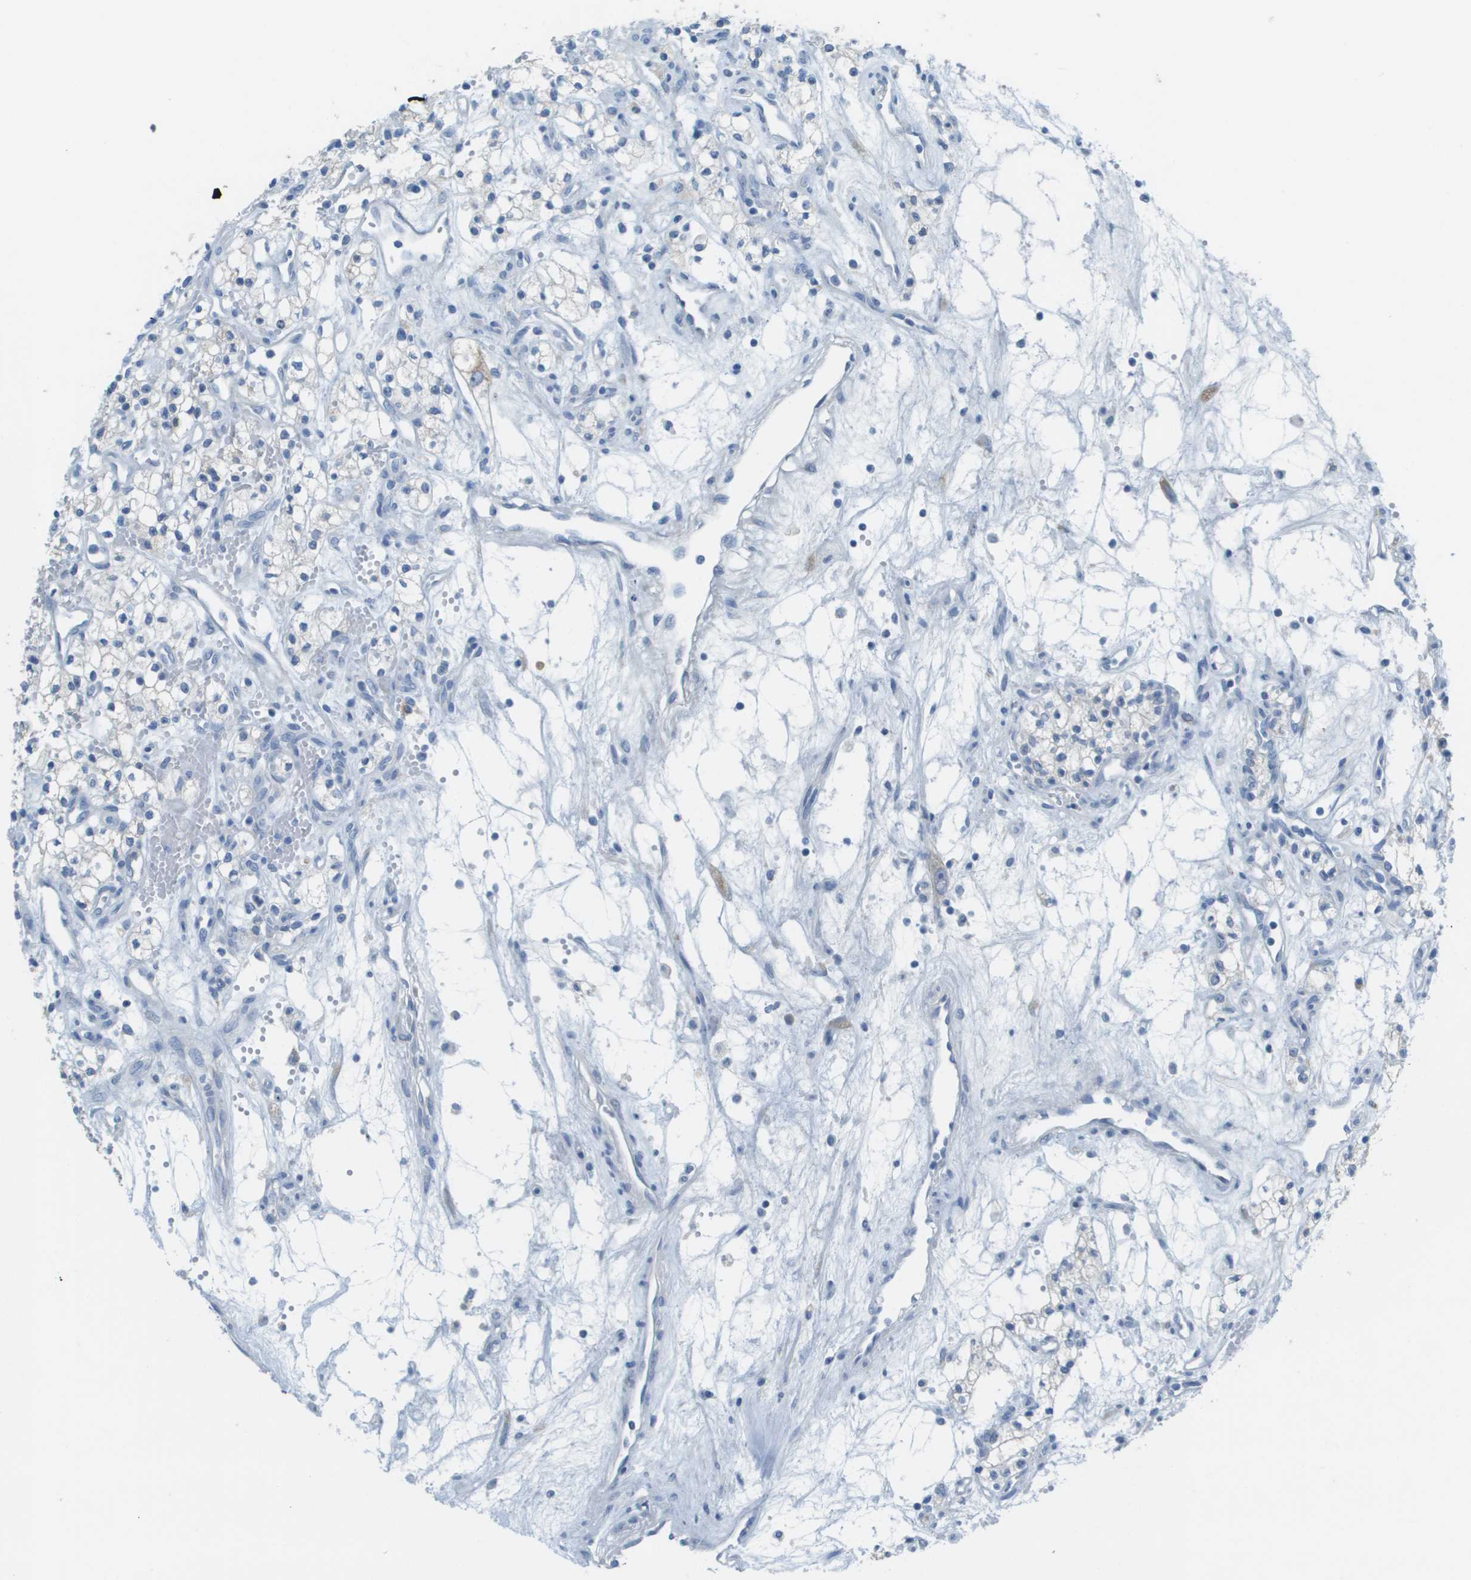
{"staining": {"intensity": "negative", "quantity": "none", "location": "none"}, "tissue": "renal cancer", "cell_type": "Tumor cells", "image_type": "cancer", "snomed": [{"axis": "morphology", "description": "Adenocarcinoma, NOS"}, {"axis": "topography", "description": "Kidney"}], "caption": "A high-resolution micrograph shows immunohistochemistry (IHC) staining of renal cancer, which shows no significant staining in tumor cells. (DAB (3,3'-diaminobenzidine) immunohistochemistry, high magnification).", "gene": "PTGDR2", "patient": {"sex": "male", "age": 59}}